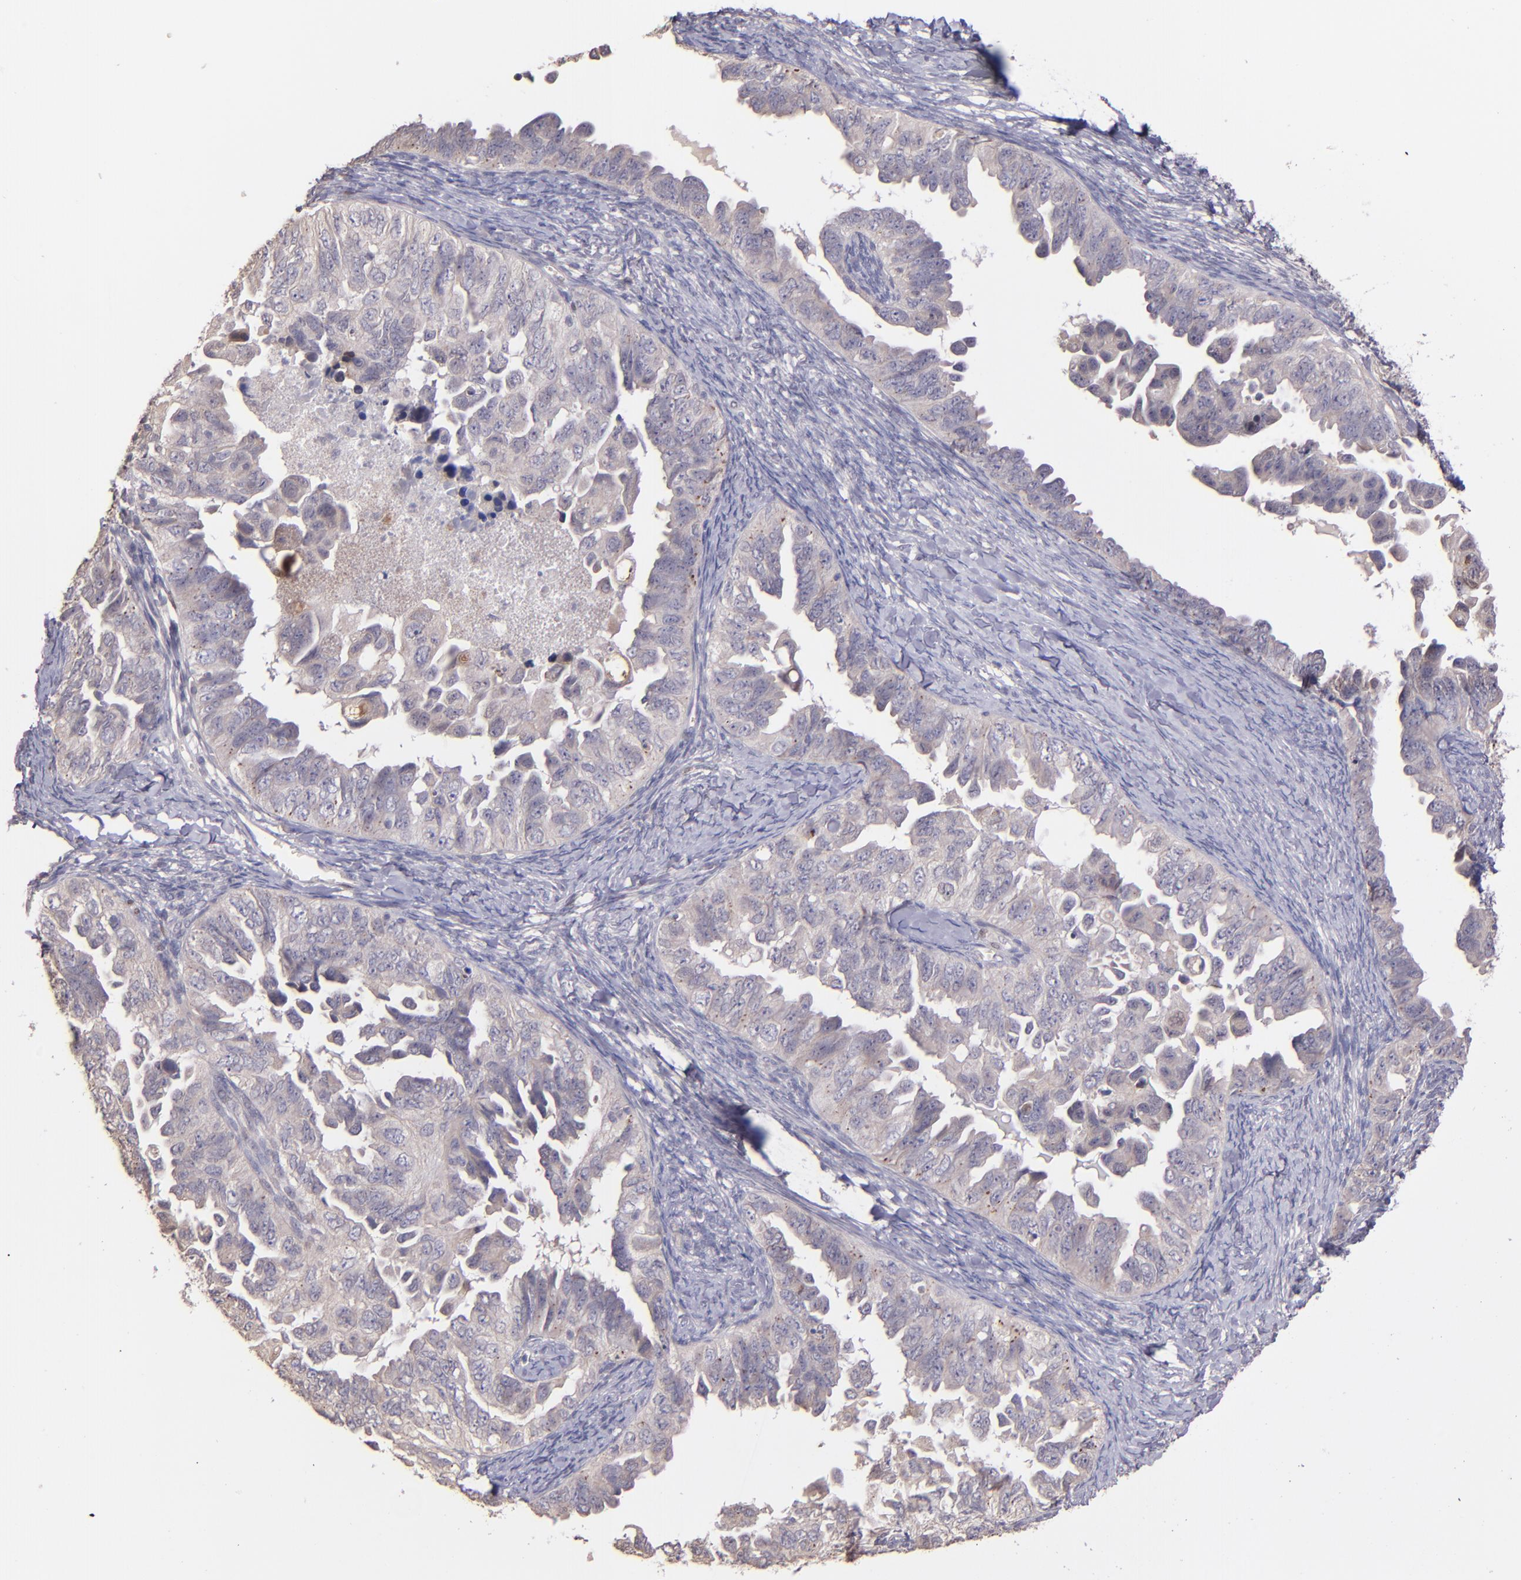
{"staining": {"intensity": "weak", "quantity": "<25%", "location": "cytoplasmic/membranous"}, "tissue": "ovarian cancer", "cell_type": "Tumor cells", "image_type": "cancer", "snomed": [{"axis": "morphology", "description": "Cystadenocarcinoma, serous, NOS"}, {"axis": "topography", "description": "Ovary"}], "caption": "Immunohistochemical staining of human ovarian cancer (serous cystadenocarcinoma) reveals no significant staining in tumor cells.", "gene": "NUP62CL", "patient": {"sex": "female", "age": 82}}